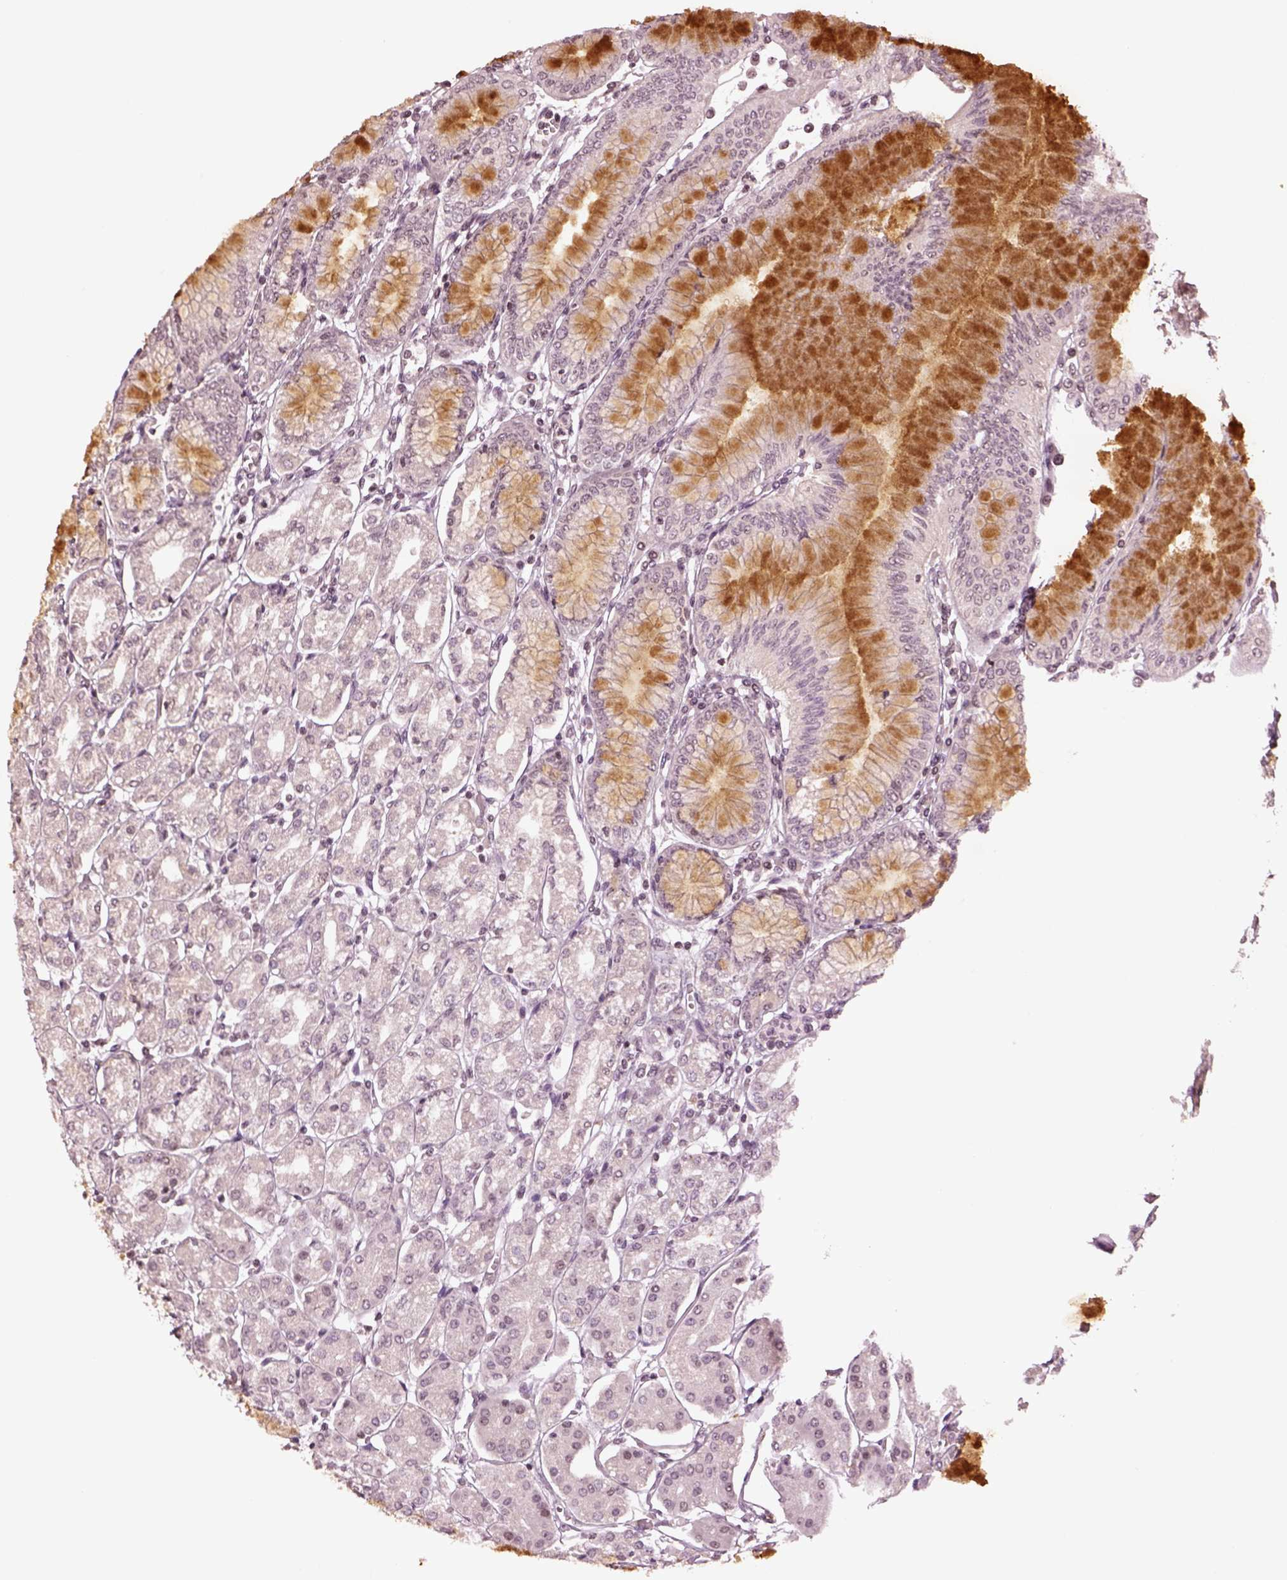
{"staining": {"intensity": "moderate", "quantity": "<25%", "location": "cytoplasmic/membranous"}, "tissue": "stomach", "cell_type": "Glandular cells", "image_type": "normal", "snomed": [{"axis": "morphology", "description": "Normal tissue, NOS"}, {"axis": "topography", "description": "Skeletal muscle"}, {"axis": "topography", "description": "Stomach"}], "caption": "The immunohistochemical stain labels moderate cytoplasmic/membranous positivity in glandular cells of benign stomach.", "gene": "GRM4", "patient": {"sex": "female", "age": 57}}